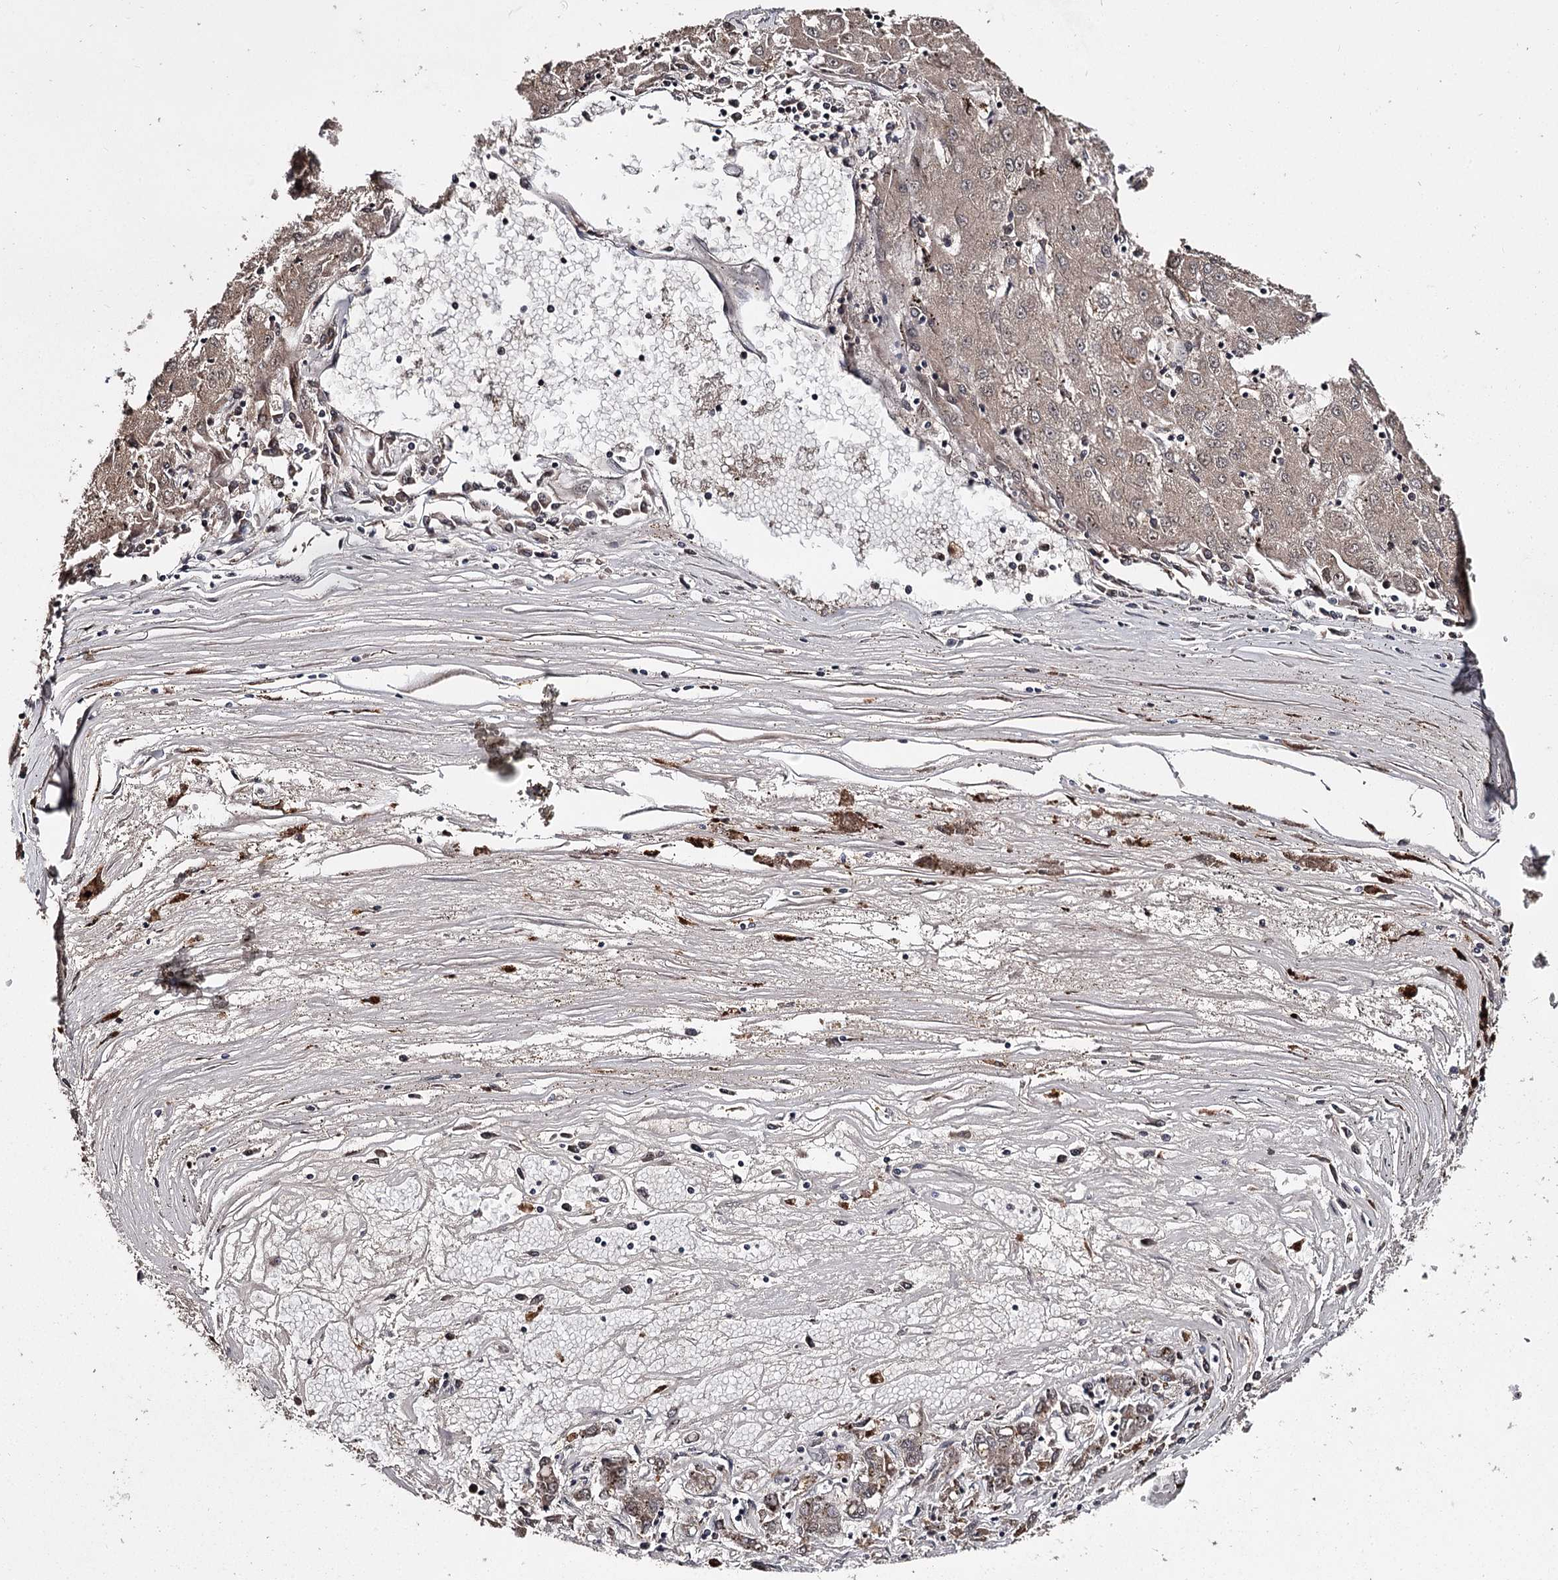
{"staining": {"intensity": "weak", "quantity": "25%-75%", "location": "cytoplasmic/membranous"}, "tissue": "liver cancer", "cell_type": "Tumor cells", "image_type": "cancer", "snomed": [{"axis": "morphology", "description": "Carcinoma, Hepatocellular, NOS"}, {"axis": "topography", "description": "Liver"}], "caption": "High-magnification brightfield microscopy of liver cancer (hepatocellular carcinoma) stained with DAB (3,3'-diaminobenzidine) (brown) and counterstained with hematoxylin (blue). tumor cells exhibit weak cytoplasmic/membranous staining is appreciated in approximately25%-75% of cells. The staining was performed using DAB to visualize the protein expression in brown, while the nuclei were stained in blue with hematoxylin (Magnification: 20x).", "gene": "SLC32A1", "patient": {"sex": "male", "age": 72}}